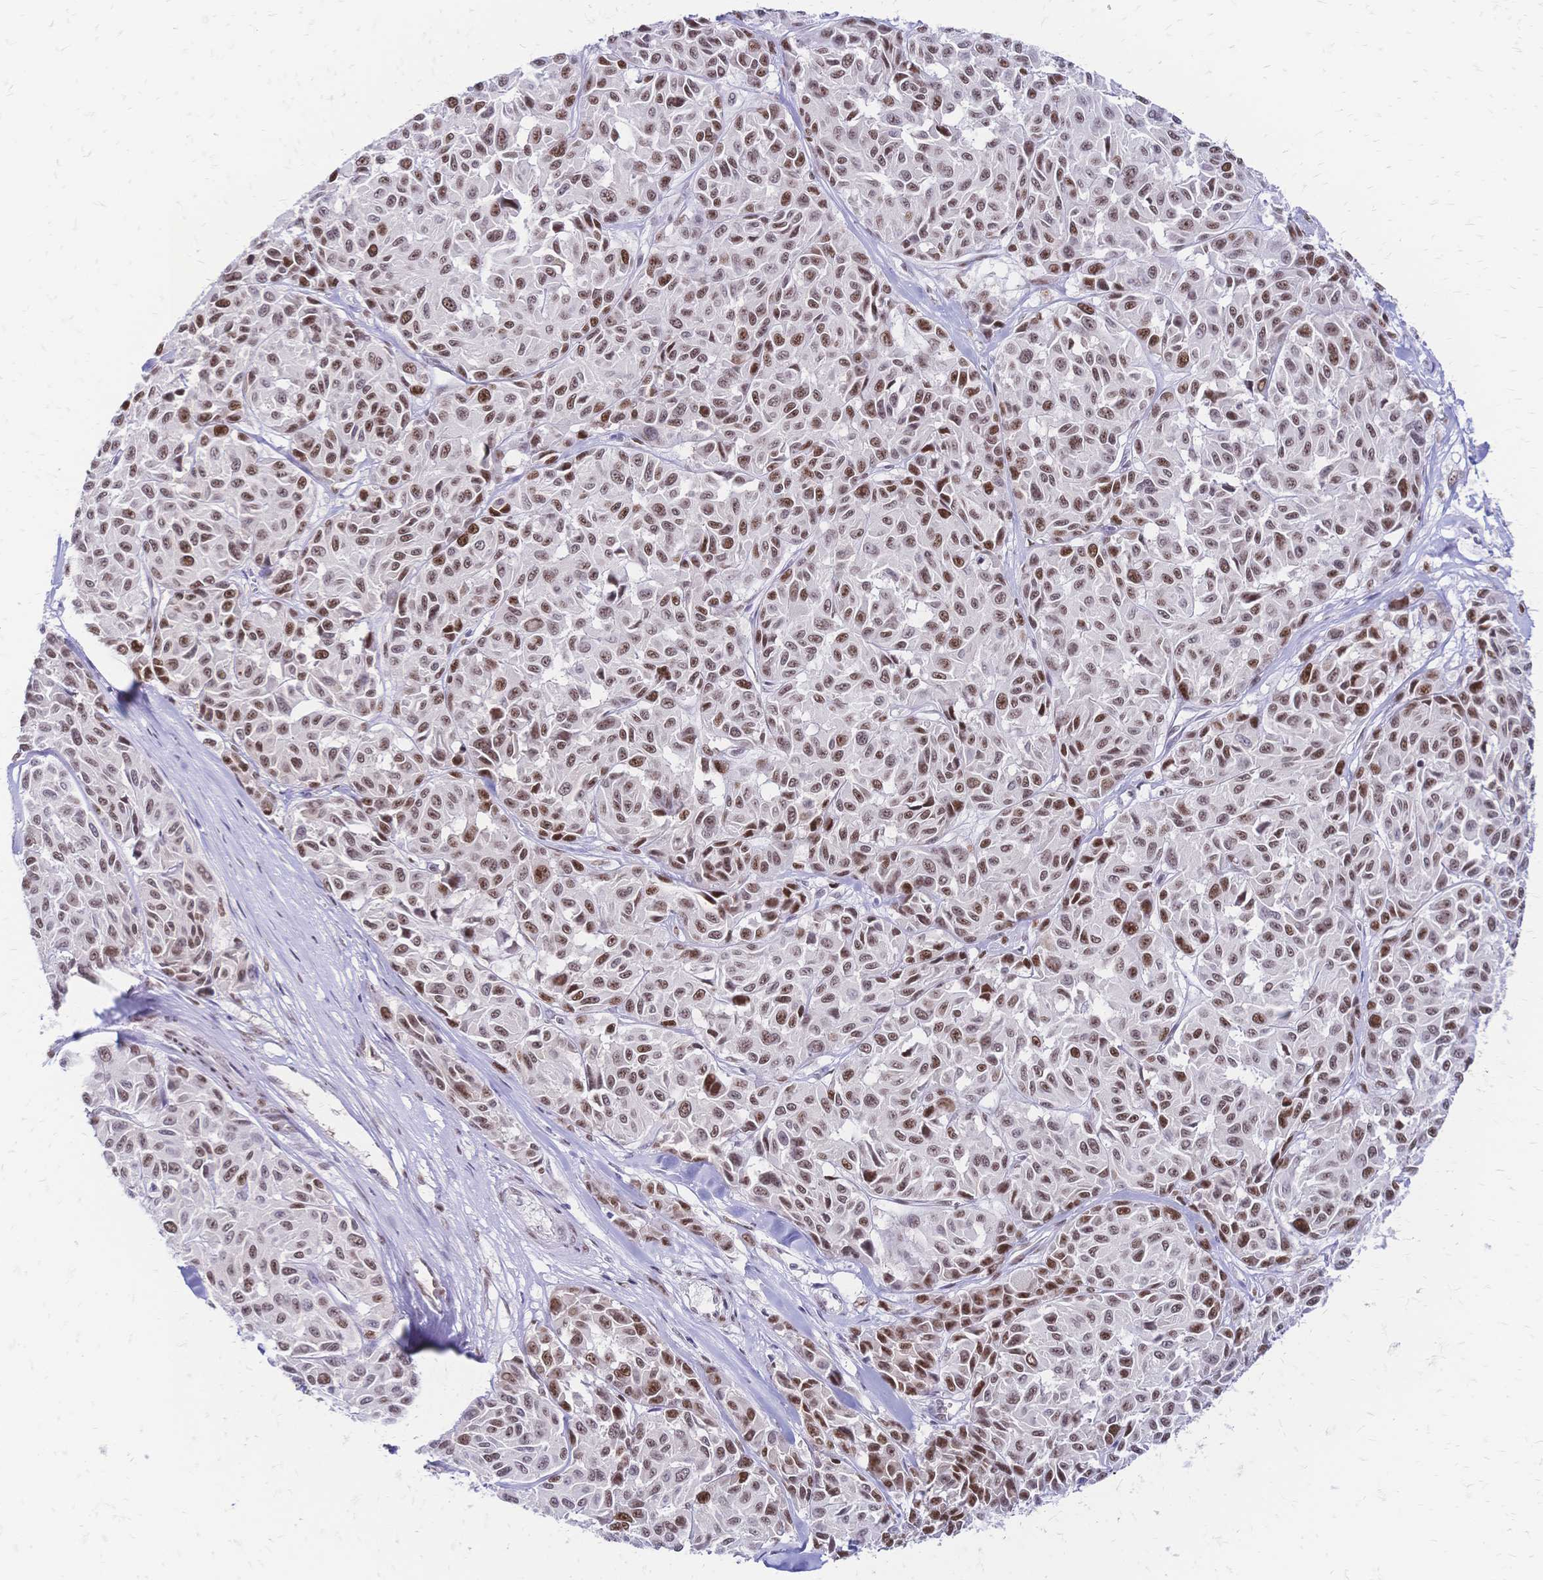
{"staining": {"intensity": "moderate", "quantity": ">75%", "location": "nuclear"}, "tissue": "melanoma", "cell_type": "Tumor cells", "image_type": "cancer", "snomed": [{"axis": "morphology", "description": "Malignant melanoma, NOS"}, {"axis": "topography", "description": "Skin"}], "caption": "Protein analysis of malignant melanoma tissue shows moderate nuclear expression in approximately >75% of tumor cells.", "gene": "NFIC", "patient": {"sex": "female", "age": 66}}